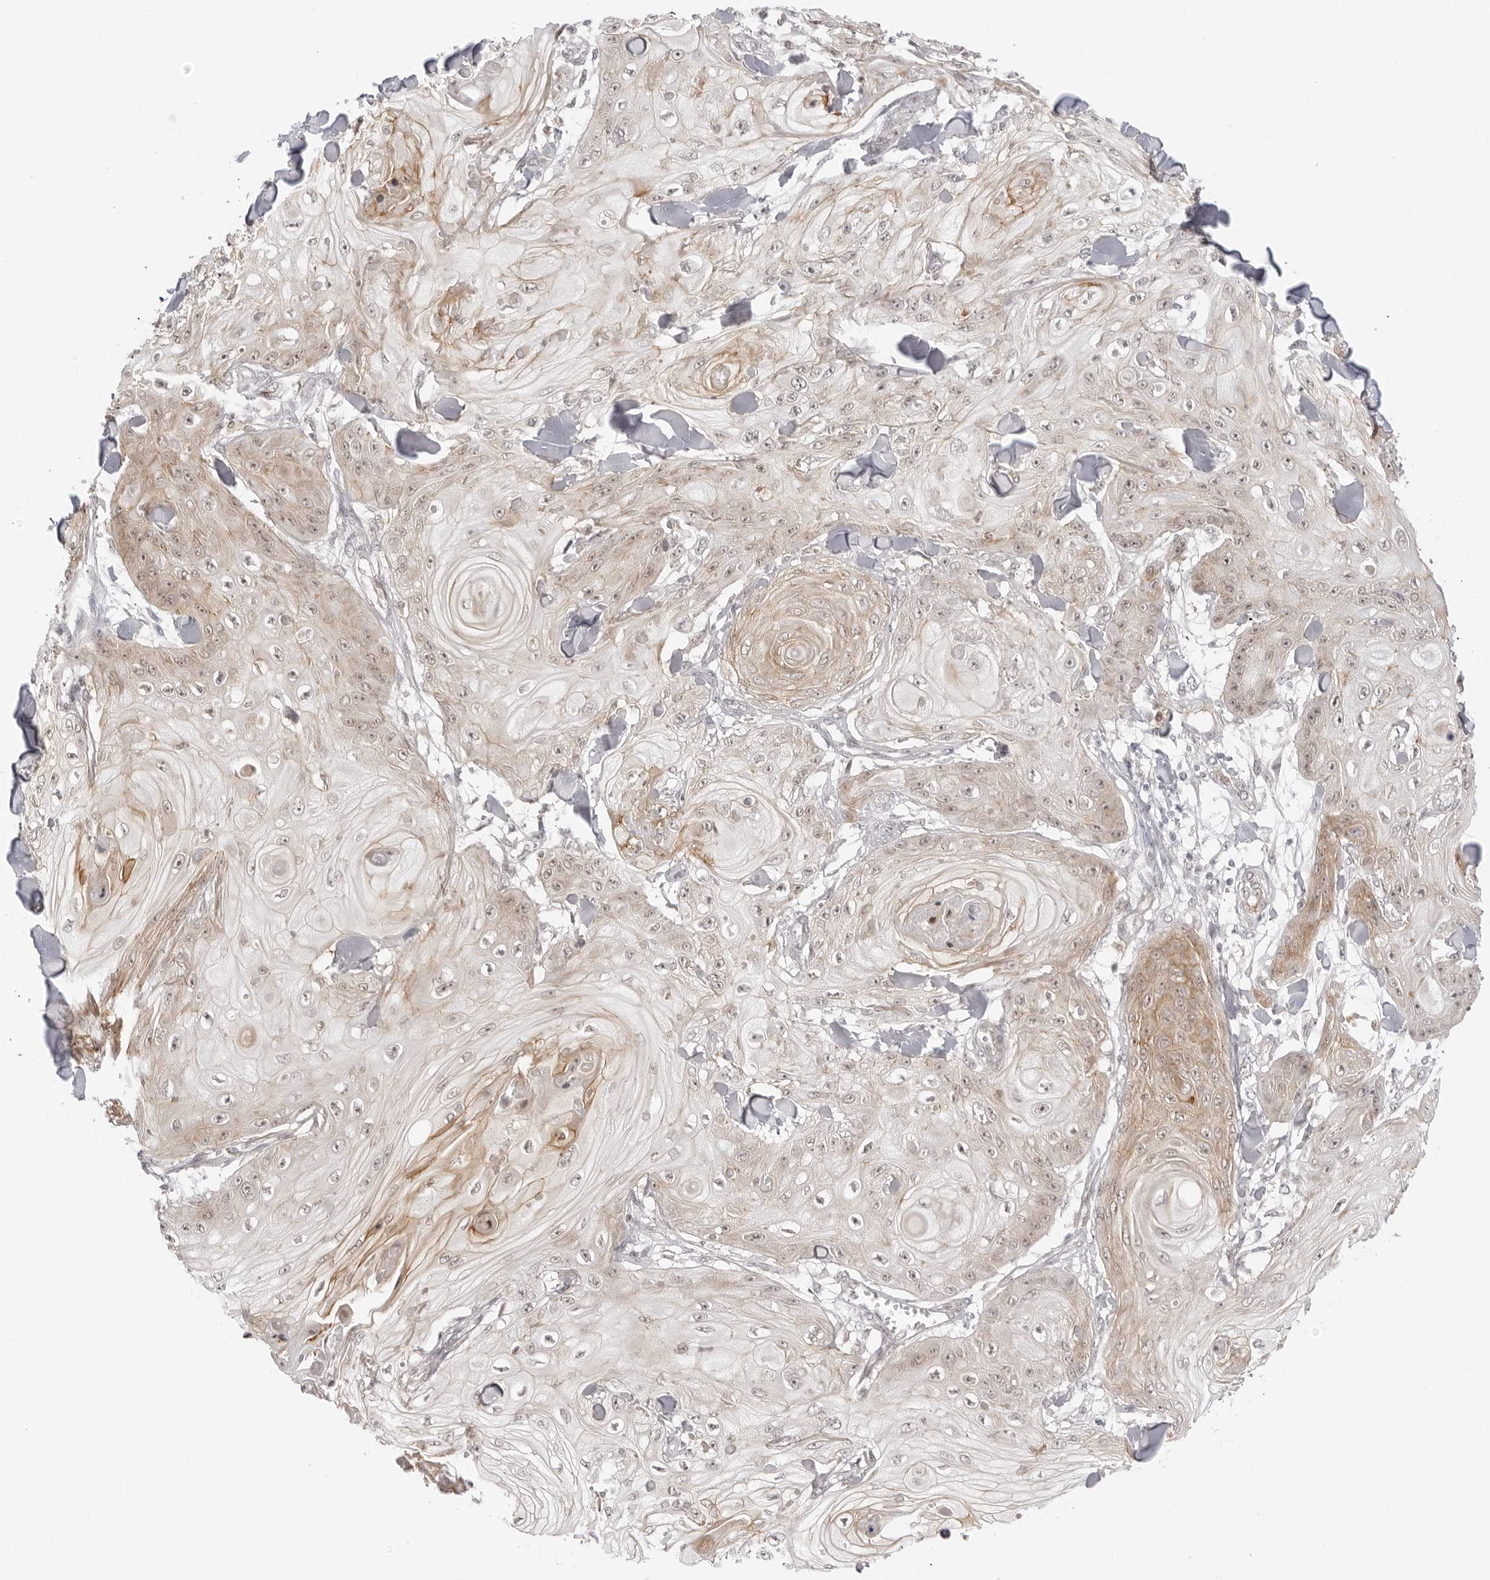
{"staining": {"intensity": "moderate", "quantity": "25%-75%", "location": "cytoplasmic/membranous"}, "tissue": "skin cancer", "cell_type": "Tumor cells", "image_type": "cancer", "snomed": [{"axis": "morphology", "description": "Squamous cell carcinoma, NOS"}, {"axis": "topography", "description": "Skin"}], "caption": "An image showing moderate cytoplasmic/membranous expression in about 25%-75% of tumor cells in skin squamous cell carcinoma, as visualized by brown immunohistochemical staining.", "gene": "TRAPPC3", "patient": {"sex": "male", "age": 74}}